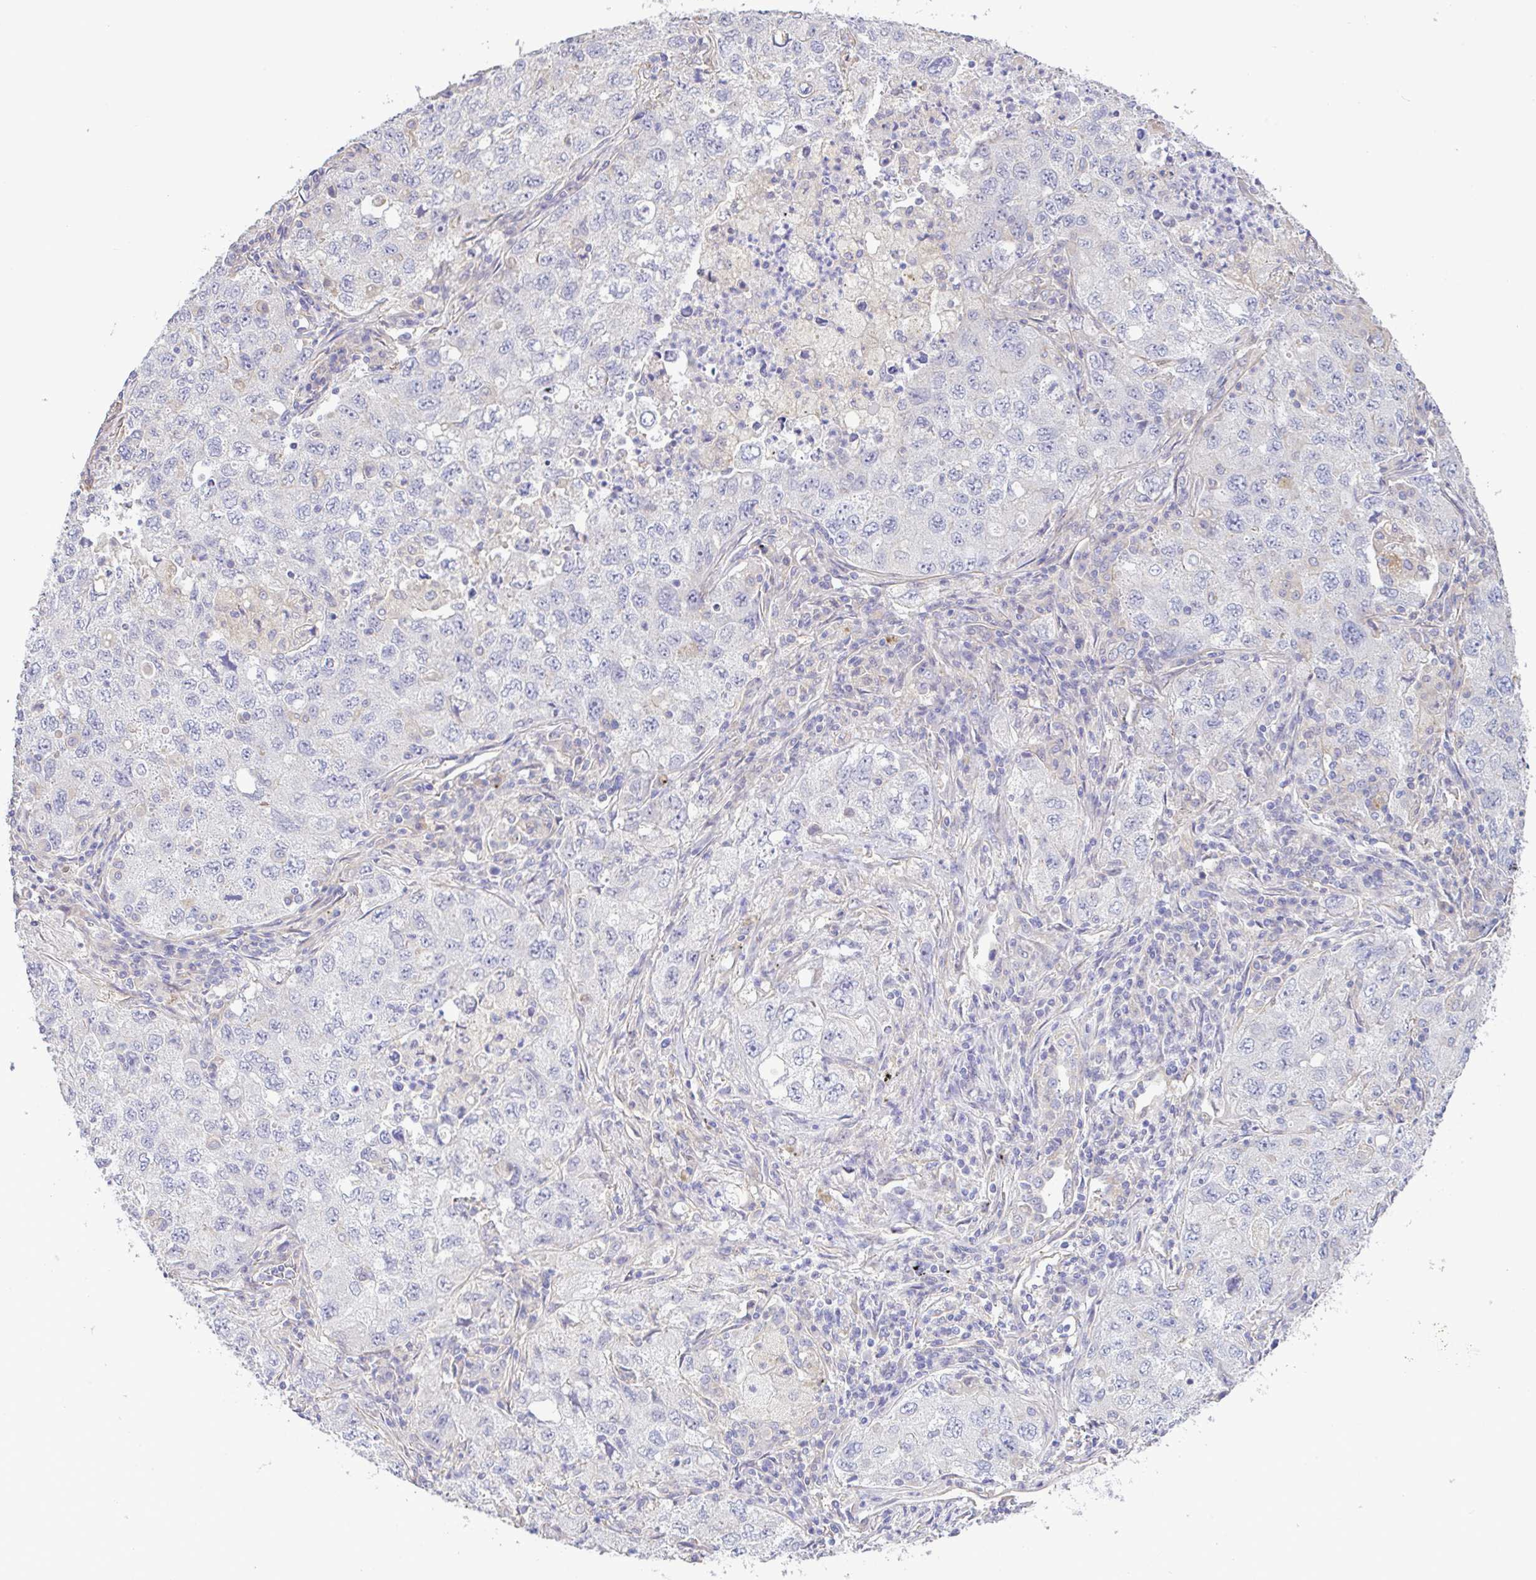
{"staining": {"intensity": "negative", "quantity": "none", "location": "none"}, "tissue": "lung cancer", "cell_type": "Tumor cells", "image_type": "cancer", "snomed": [{"axis": "morphology", "description": "Adenocarcinoma, NOS"}, {"axis": "topography", "description": "Lung"}], "caption": "Tumor cells show no significant positivity in lung adenocarcinoma.", "gene": "PLCD4", "patient": {"sex": "female", "age": 57}}